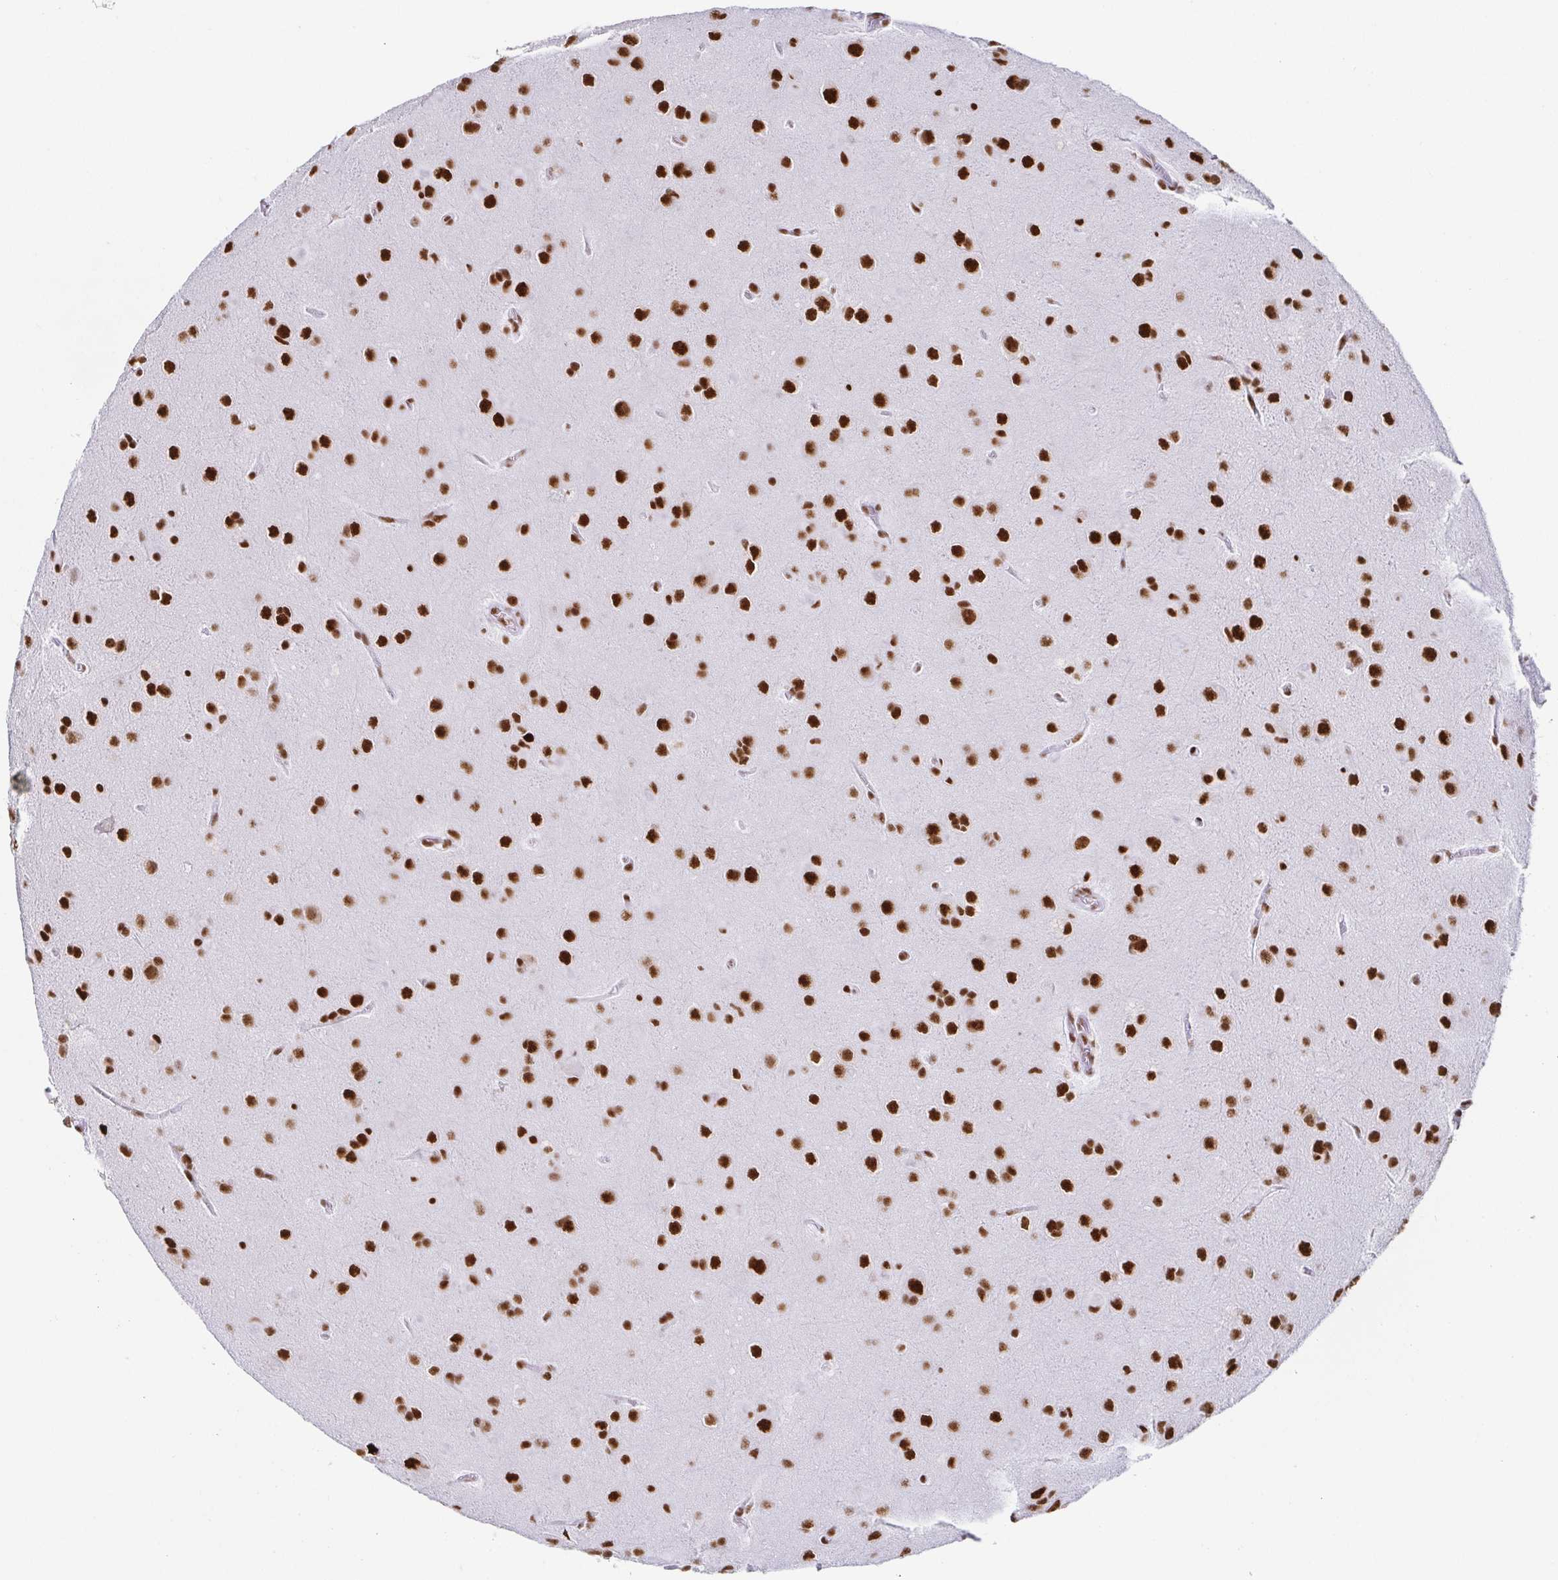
{"staining": {"intensity": "strong", "quantity": ">75%", "location": "nuclear"}, "tissue": "glioma", "cell_type": "Tumor cells", "image_type": "cancer", "snomed": [{"axis": "morphology", "description": "Glioma, malignant, Low grade"}, {"axis": "topography", "description": "Brain"}], "caption": "Immunohistochemistry photomicrograph of human glioma stained for a protein (brown), which reveals high levels of strong nuclear staining in about >75% of tumor cells.", "gene": "EWSR1", "patient": {"sex": "male", "age": 58}}